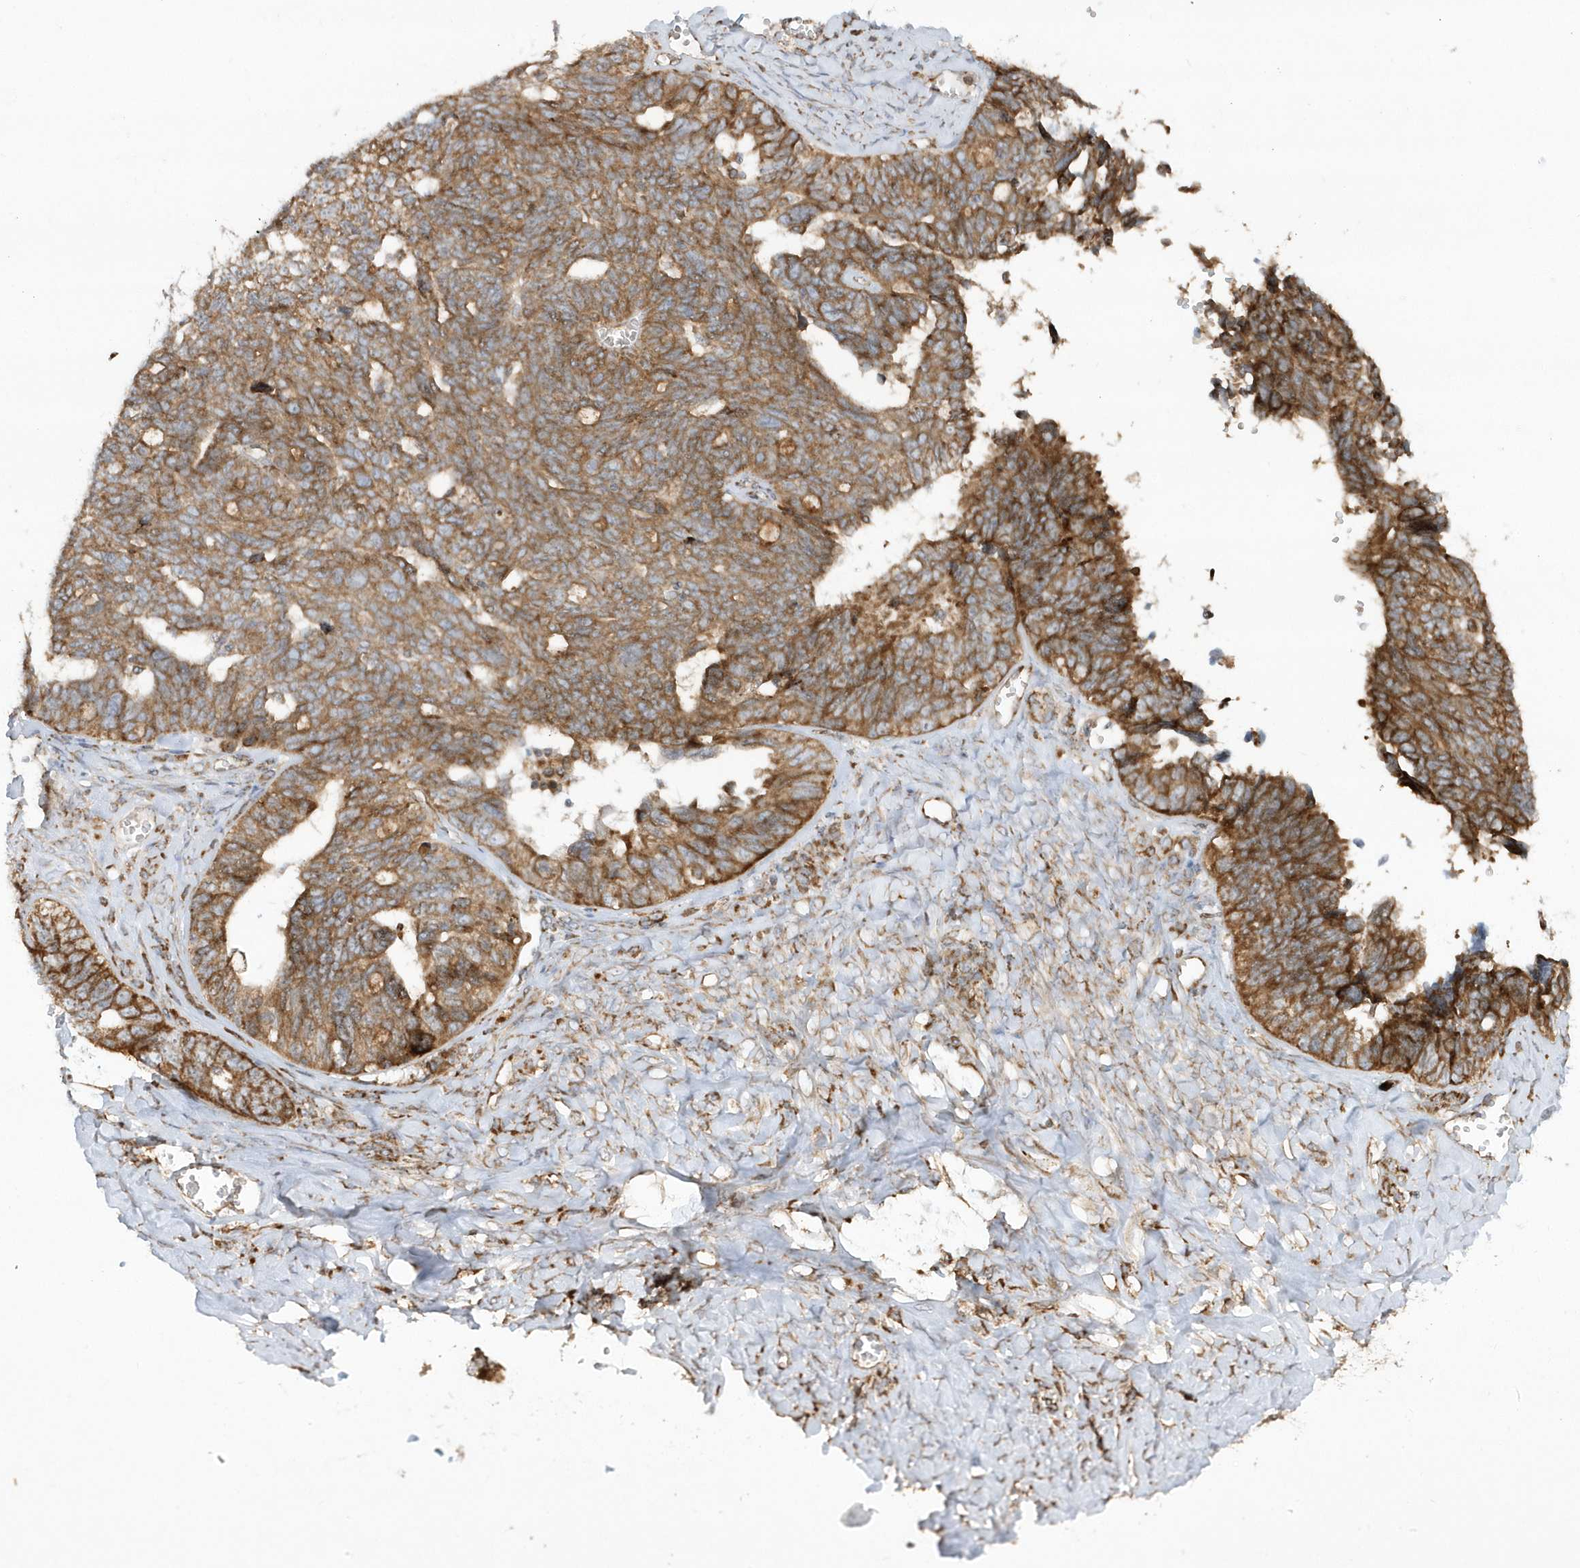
{"staining": {"intensity": "strong", "quantity": ">75%", "location": "cytoplasmic/membranous"}, "tissue": "ovarian cancer", "cell_type": "Tumor cells", "image_type": "cancer", "snomed": [{"axis": "morphology", "description": "Cystadenocarcinoma, serous, NOS"}, {"axis": "topography", "description": "Ovary"}], "caption": "Protein staining by immunohistochemistry displays strong cytoplasmic/membranous staining in approximately >75% of tumor cells in ovarian cancer (serous cystadenocarcinoma). The staining is performed using DAB (3,3'-diaminobenzidine) brown chromogen to label protein expression. The nuclei are counter-stained blue using hematoxylin.", "gene": "SH3BP2", "patient": {"sex": "female", "age": 79}}